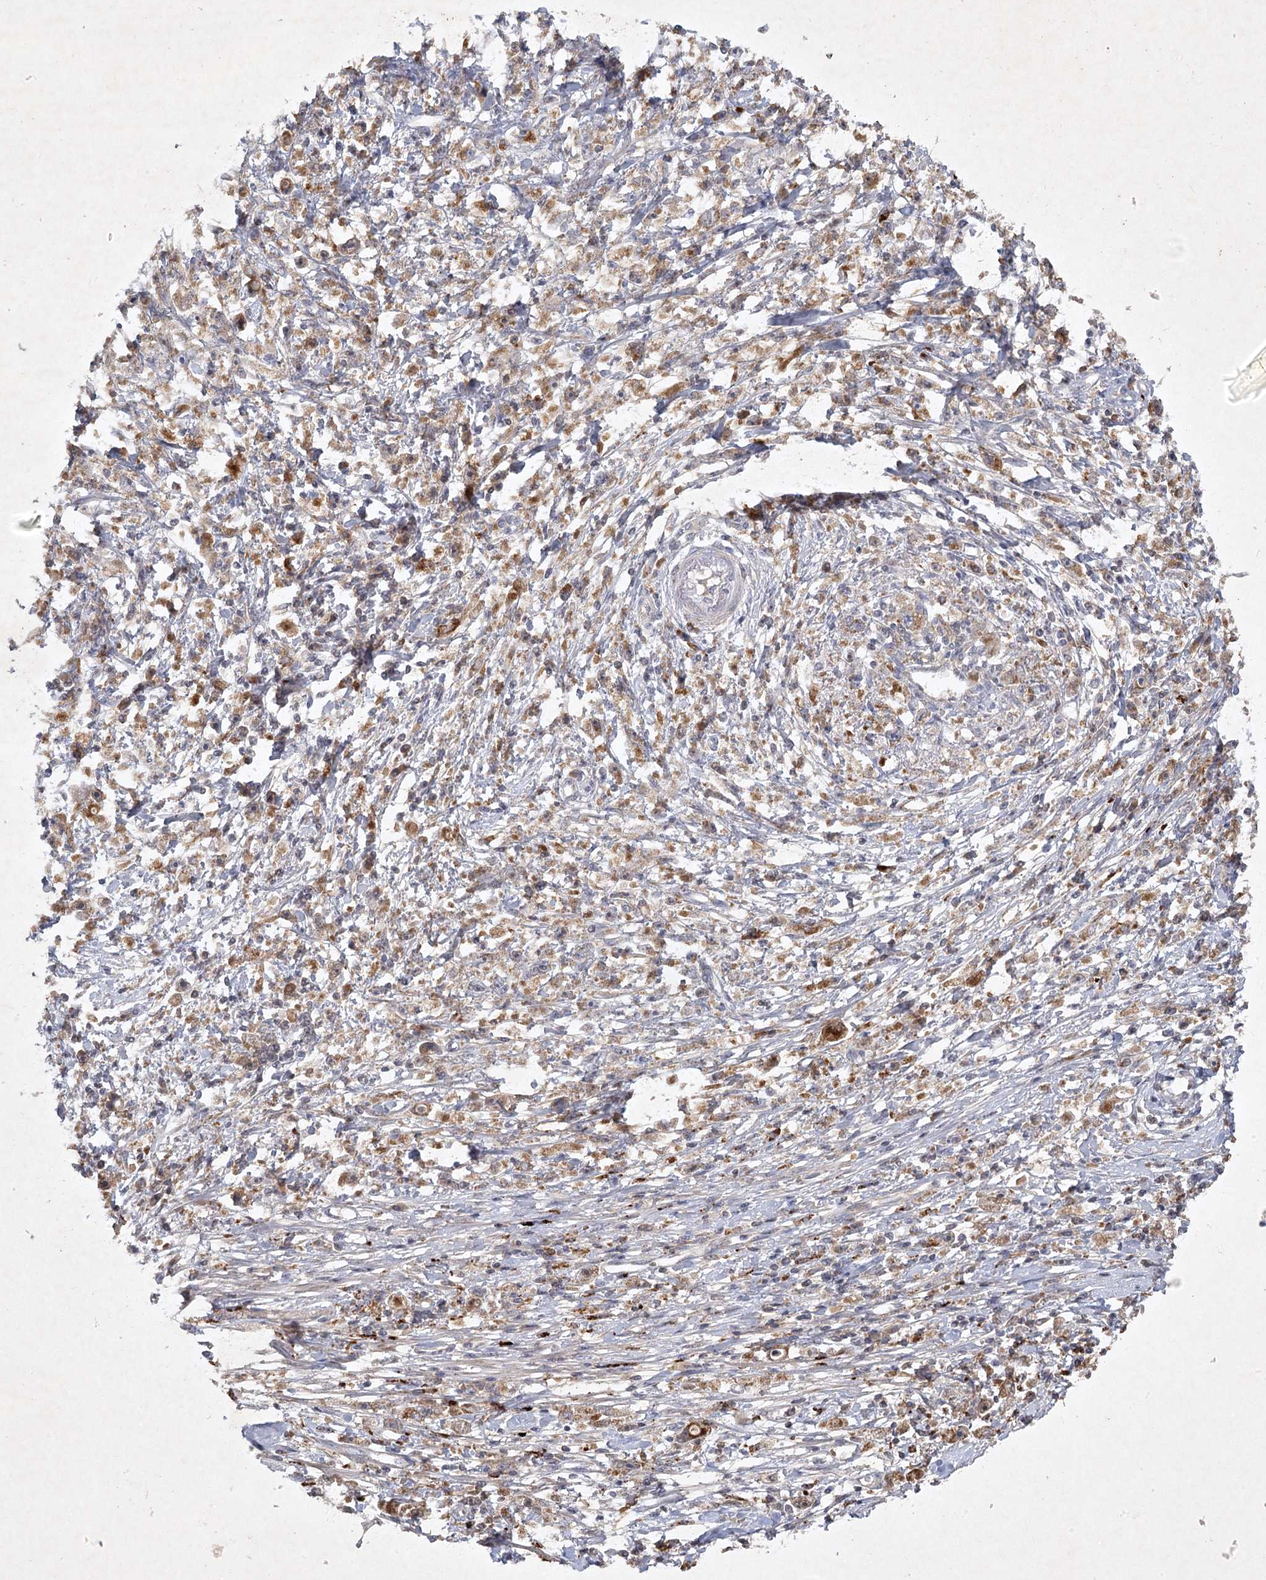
{"staining": {"intensity": "moderate", "quantity": ">75%", "location": "cytoplasmic/membranous"}, "tissue": "stomach cancer", "cell_type": "Tumor cells", "image_type": "cancer", "snomed": [{"axis": "morphology", "description": "Adenocarcinoma, NOS"}, {"axis": "topography", "description": "Stomach"}], "caption": "DAB immunohistochemical staining of human stomach adenocarcinoma demonstrates moderate cytoplasmic/membranous protein positivity in approximately >75% of tumor cells.", "gene": "PYROXD2", "patient": {"sex": "female", "age": 59}}